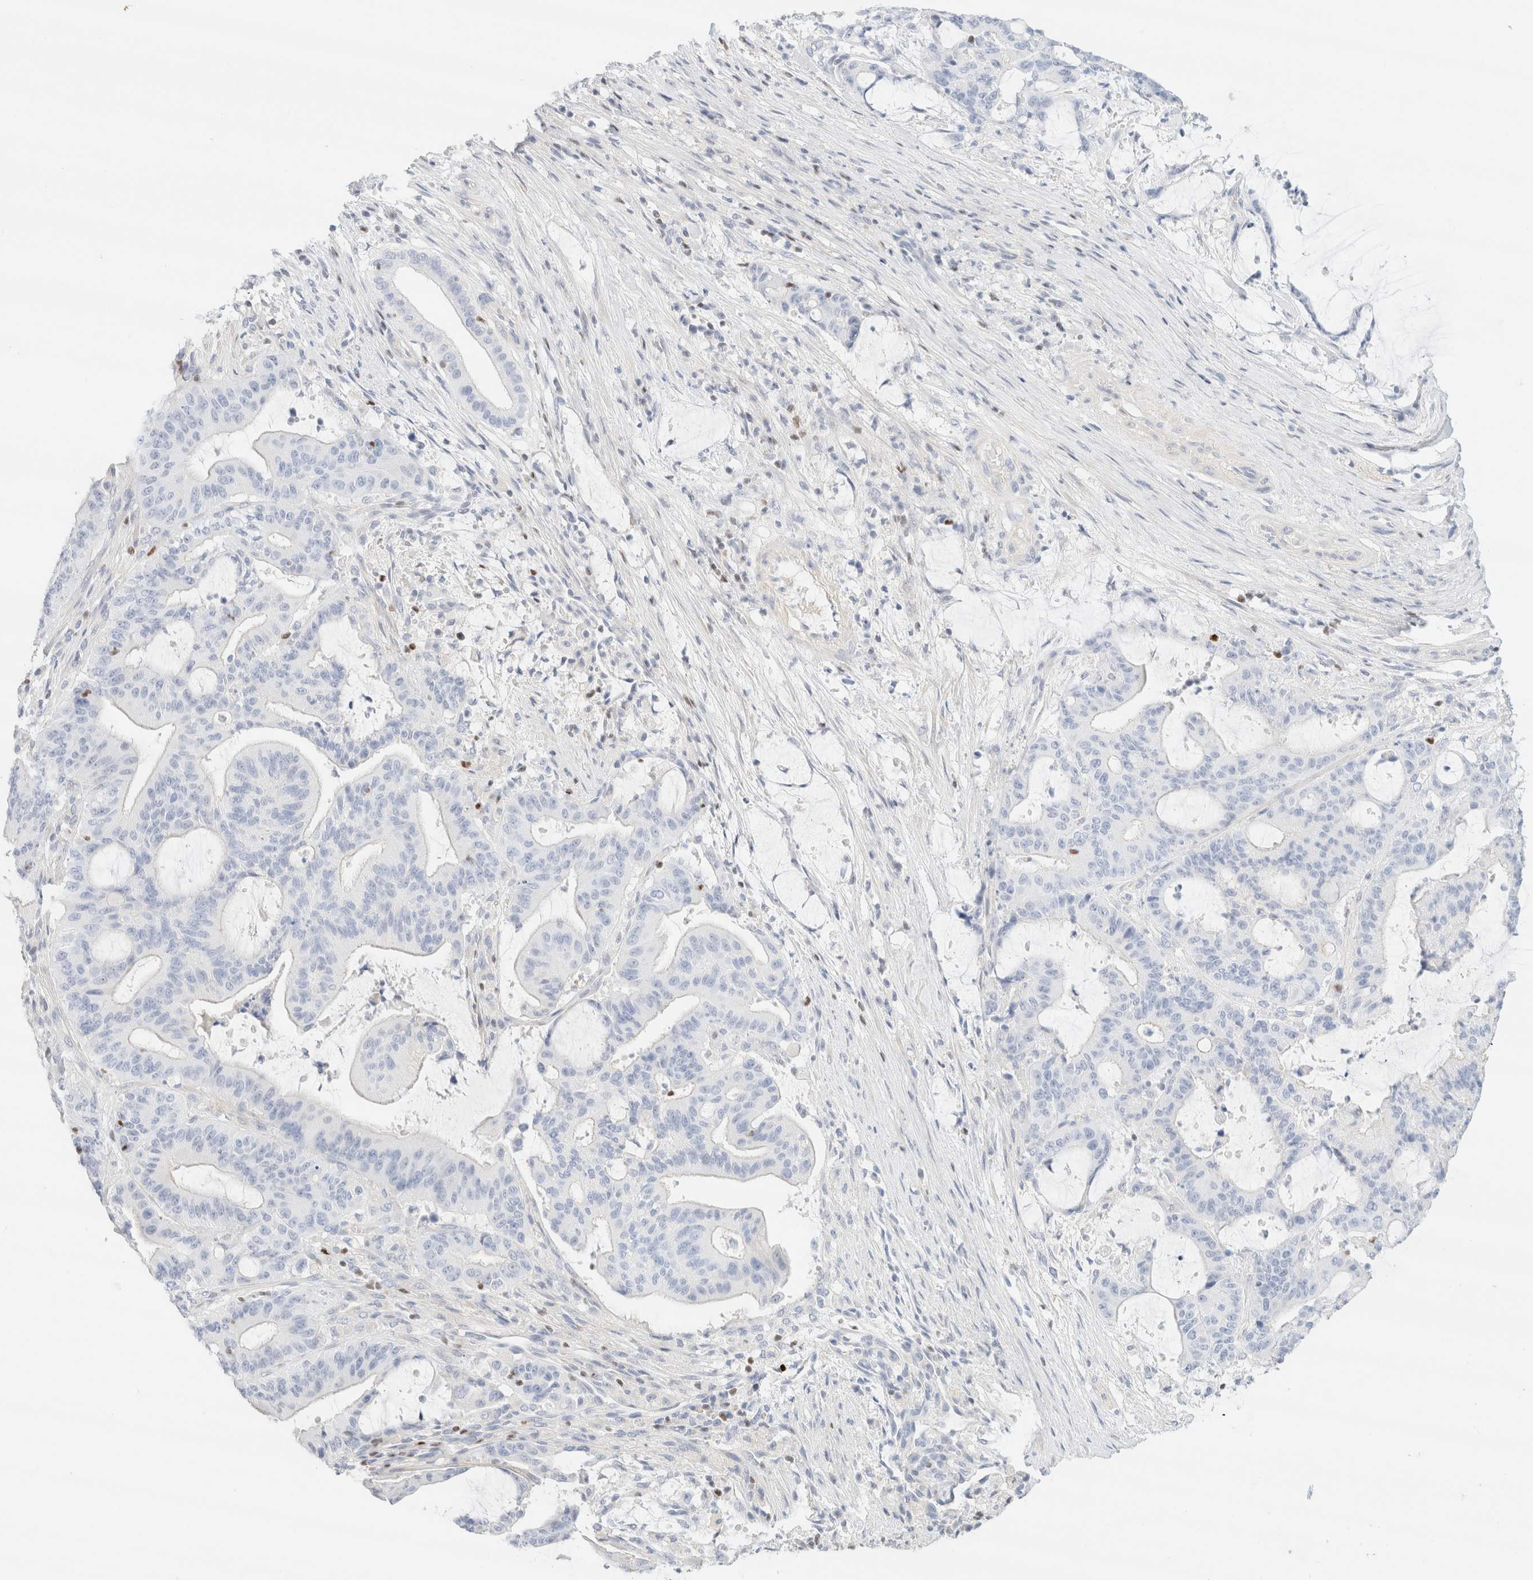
{"staining": {"intensity": "negative", "quantity": "none", "location": "none"}, "tissue": "liver cancer", "cell_type": "Tumor cells", "image_type": "cancer", "snomed": [{"axis": "morphology", "description": "Normal tissue, NOS"}, {"axis": "morphology", "description": "Cholangiocarcinoma"}, {"axis": "topography", "description": "Liver"}, {"axis": "topography", "description": "Peripheral nerve tissue"}], "caption": "Immunohistochemistry photomicrograph of neoplastic tissue: human liver cholangiocarcinoma stained with DAB displays no significant protein positivity in tumor cells. (Stains: DAB (3,3'-diaminobenzidine) immunohistochemistry with hematoxylin counter stain, Microscopy: brightfield microscopy at high magnification).", "gene": "IKZF3", "patient": {"sex": "female", "age": 73}}